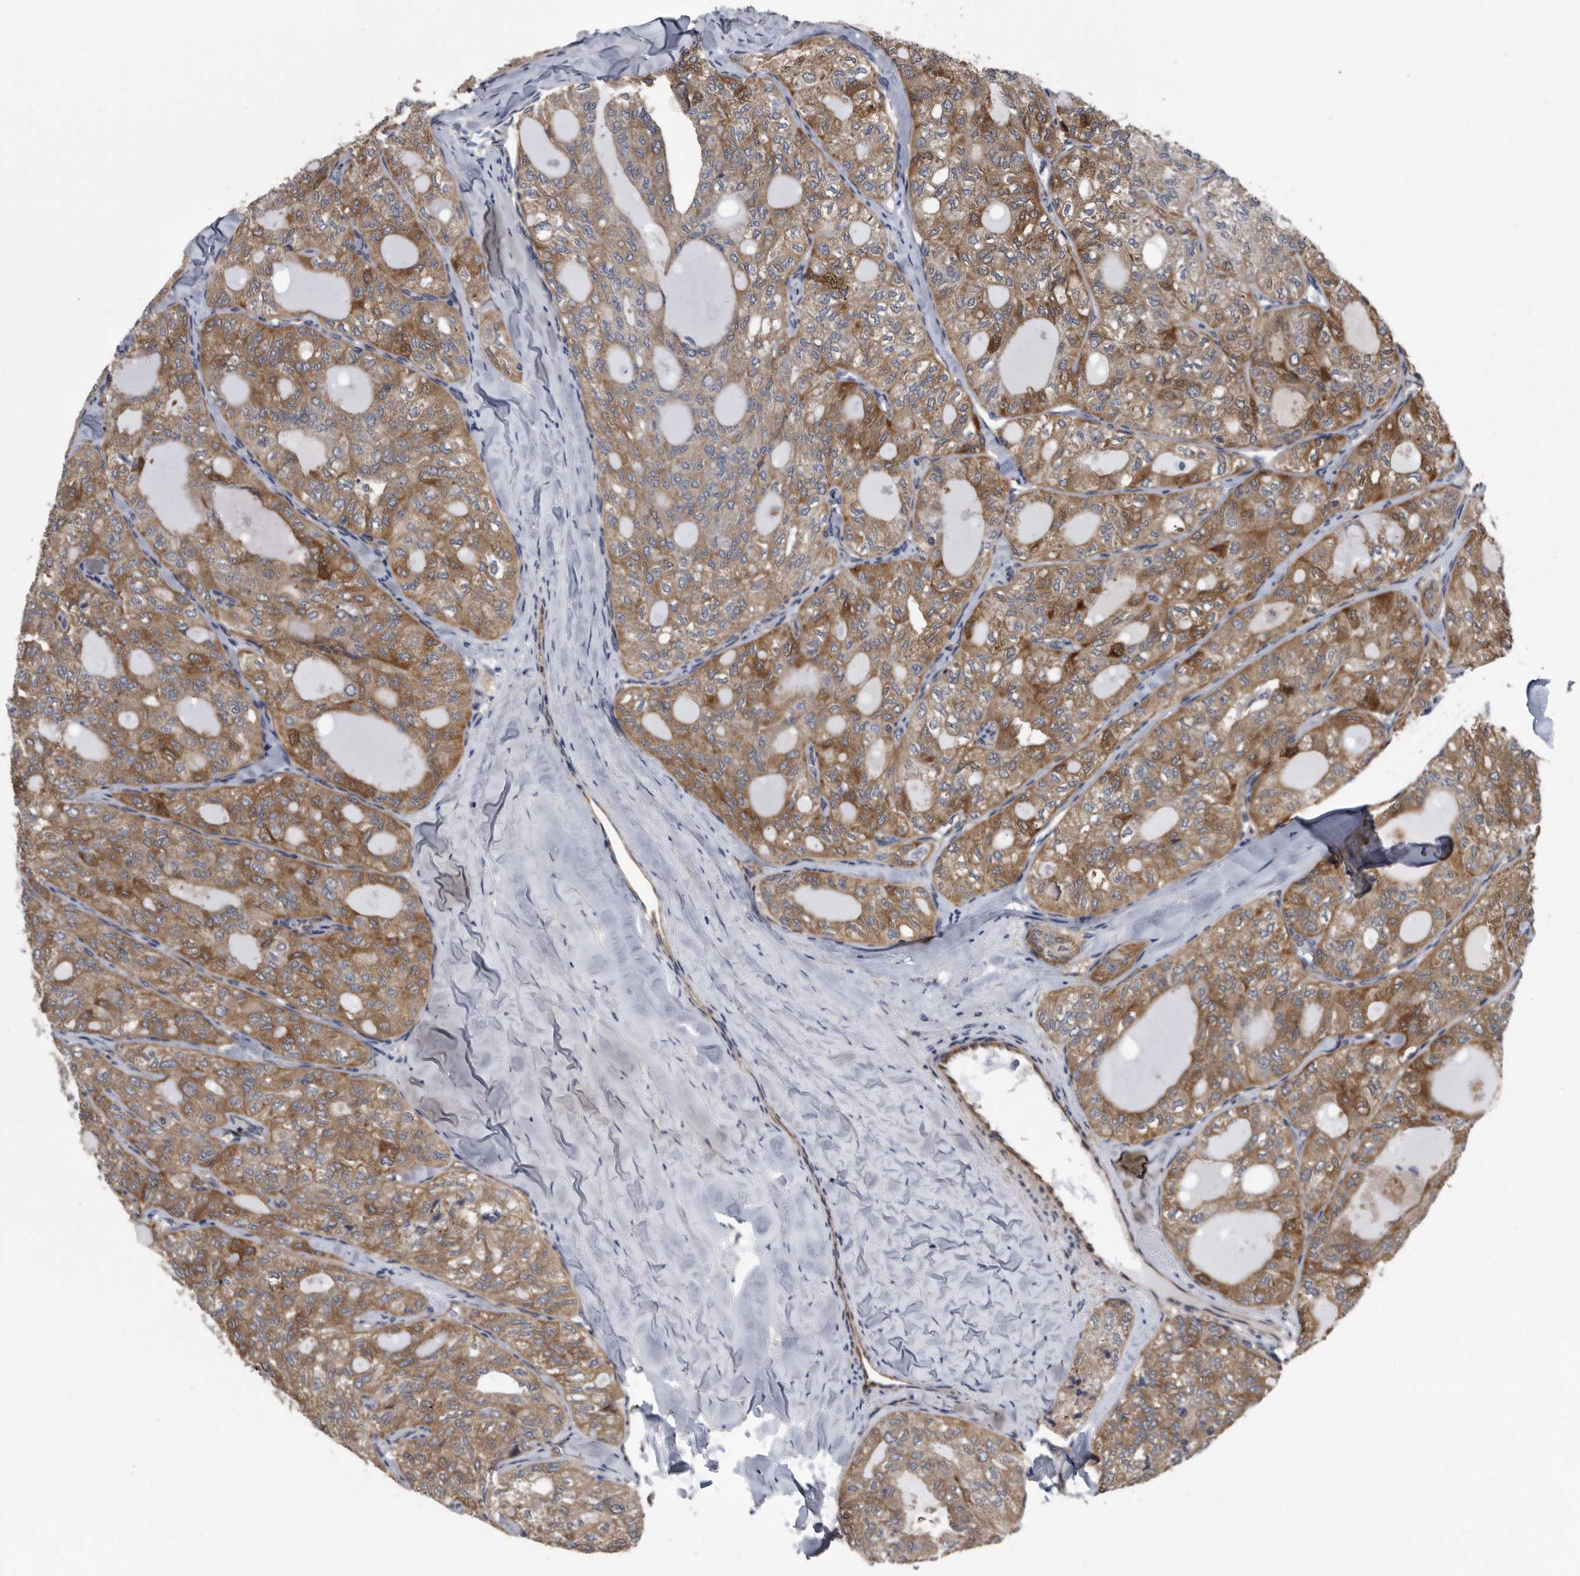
{"staining": {"intensity": "moderate", "quantity": ">75%", "location": "cytoplasmic/membranous"}, "tissue": "thyroid cancer", "cell_type": "Tumor cells", "image_type": "cancer", "snomed": [{"axis": "morphology", "description": "Follicular adenoma carcinoma, NOS"}, {"axis": "topography", "description": "Thyroid gland"}], "caption": "Tumor cells display medium levels of moderate cytoplasmic/membranous staining in approximately >75% of cells in human thyroid cancer (follicular adenoma carcinoma).", "gene": "ARMCX1", "patient": {"sex": "male", "age": 75}}